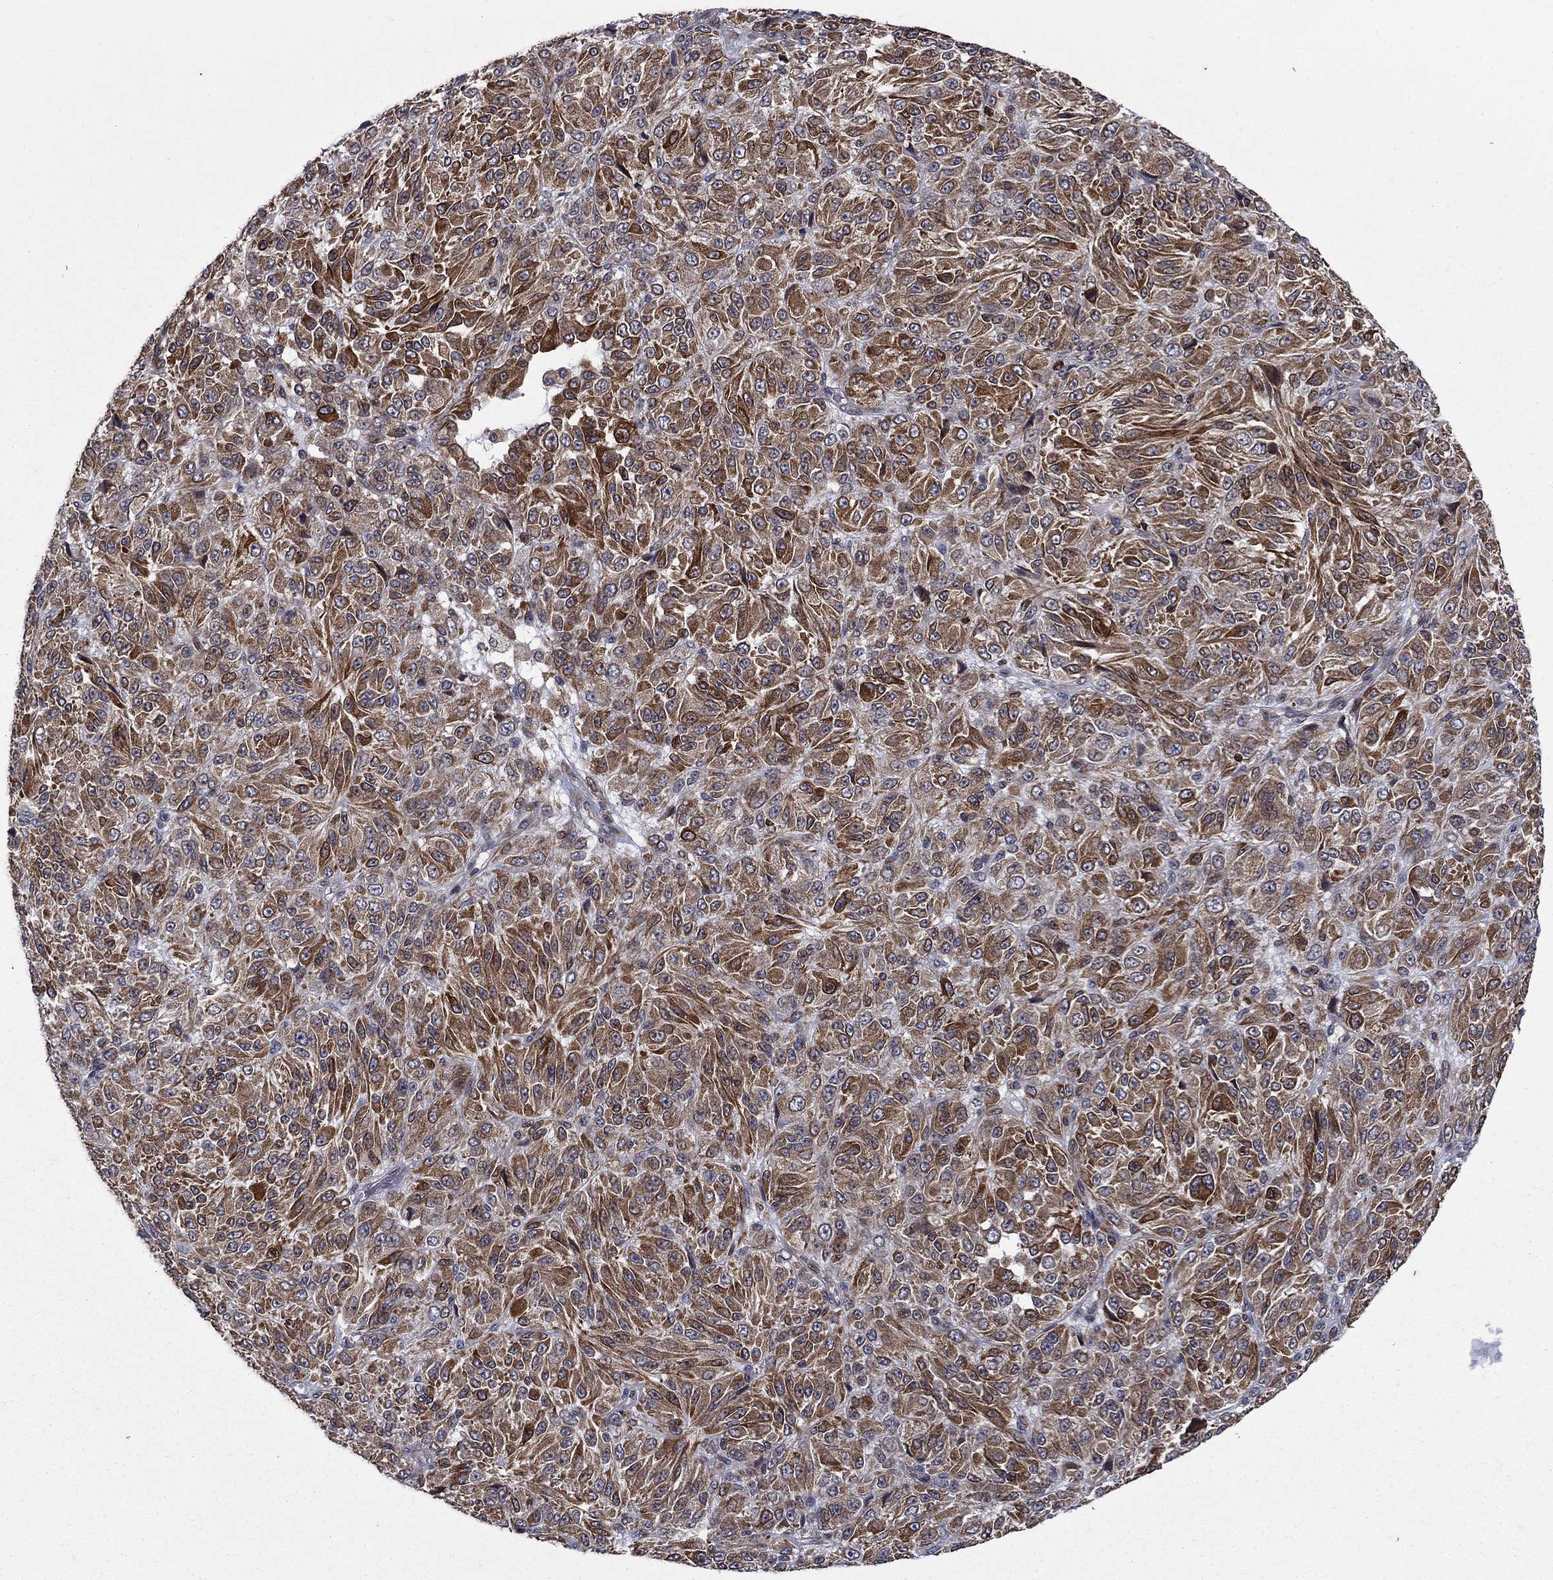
{"staining": {"intensity": "strong", "quantity": "25%-75%", "location": "cytoplasmic/membranous"}, "tissue": "melanoma", "cell_type": "Tumor cells", "image_type": "cancer", "snomed": [{"axis": "morphology", "description": "Malignant melanoma, Metastatic site"}, {"axis": "topography", "description": "Brain"}], "caption": "Melanoma stained for a protein reveals strong cytoplasmic/membranous positivity in tumor cells.", "gene": "DHRS7", "patient": {"sex": "female", "age": 56}}